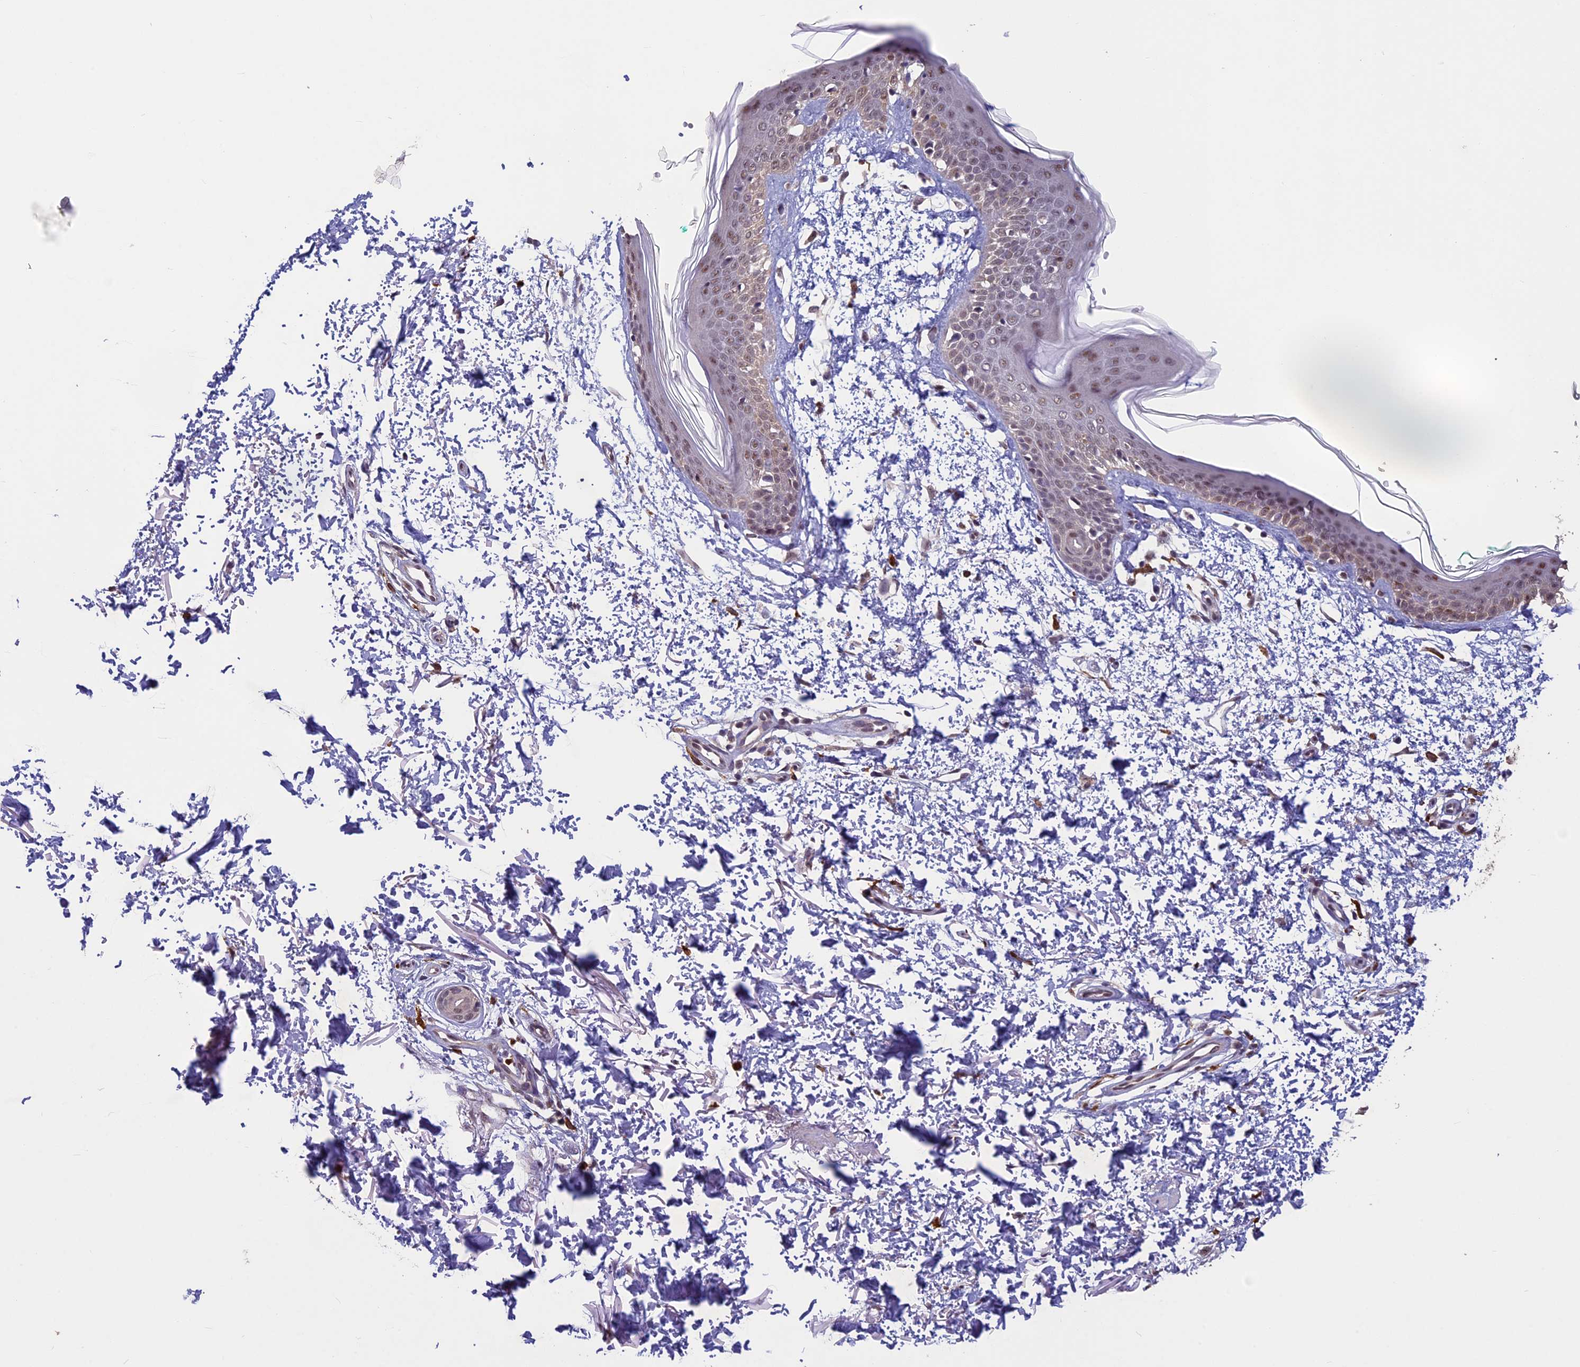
{"staining": {"intensity": "moderate", "quantity": ">75%", "location": "nuclear"}, "tissue": "skin", "cell_type": "Fibroblasts", "image_type": "normal", "snomed": [{"axis": "morphology", "description": "Normal tissue, NOS"}, {"axis": "topography", "description": "Skin"}], "caption": "Moderate nuclear staining for a protein is present in about >75% of fibroblasts of normal skin using immunohistochemistry.", "gene": "RNF40", "patient": {"sex": "male", "age": 66}}